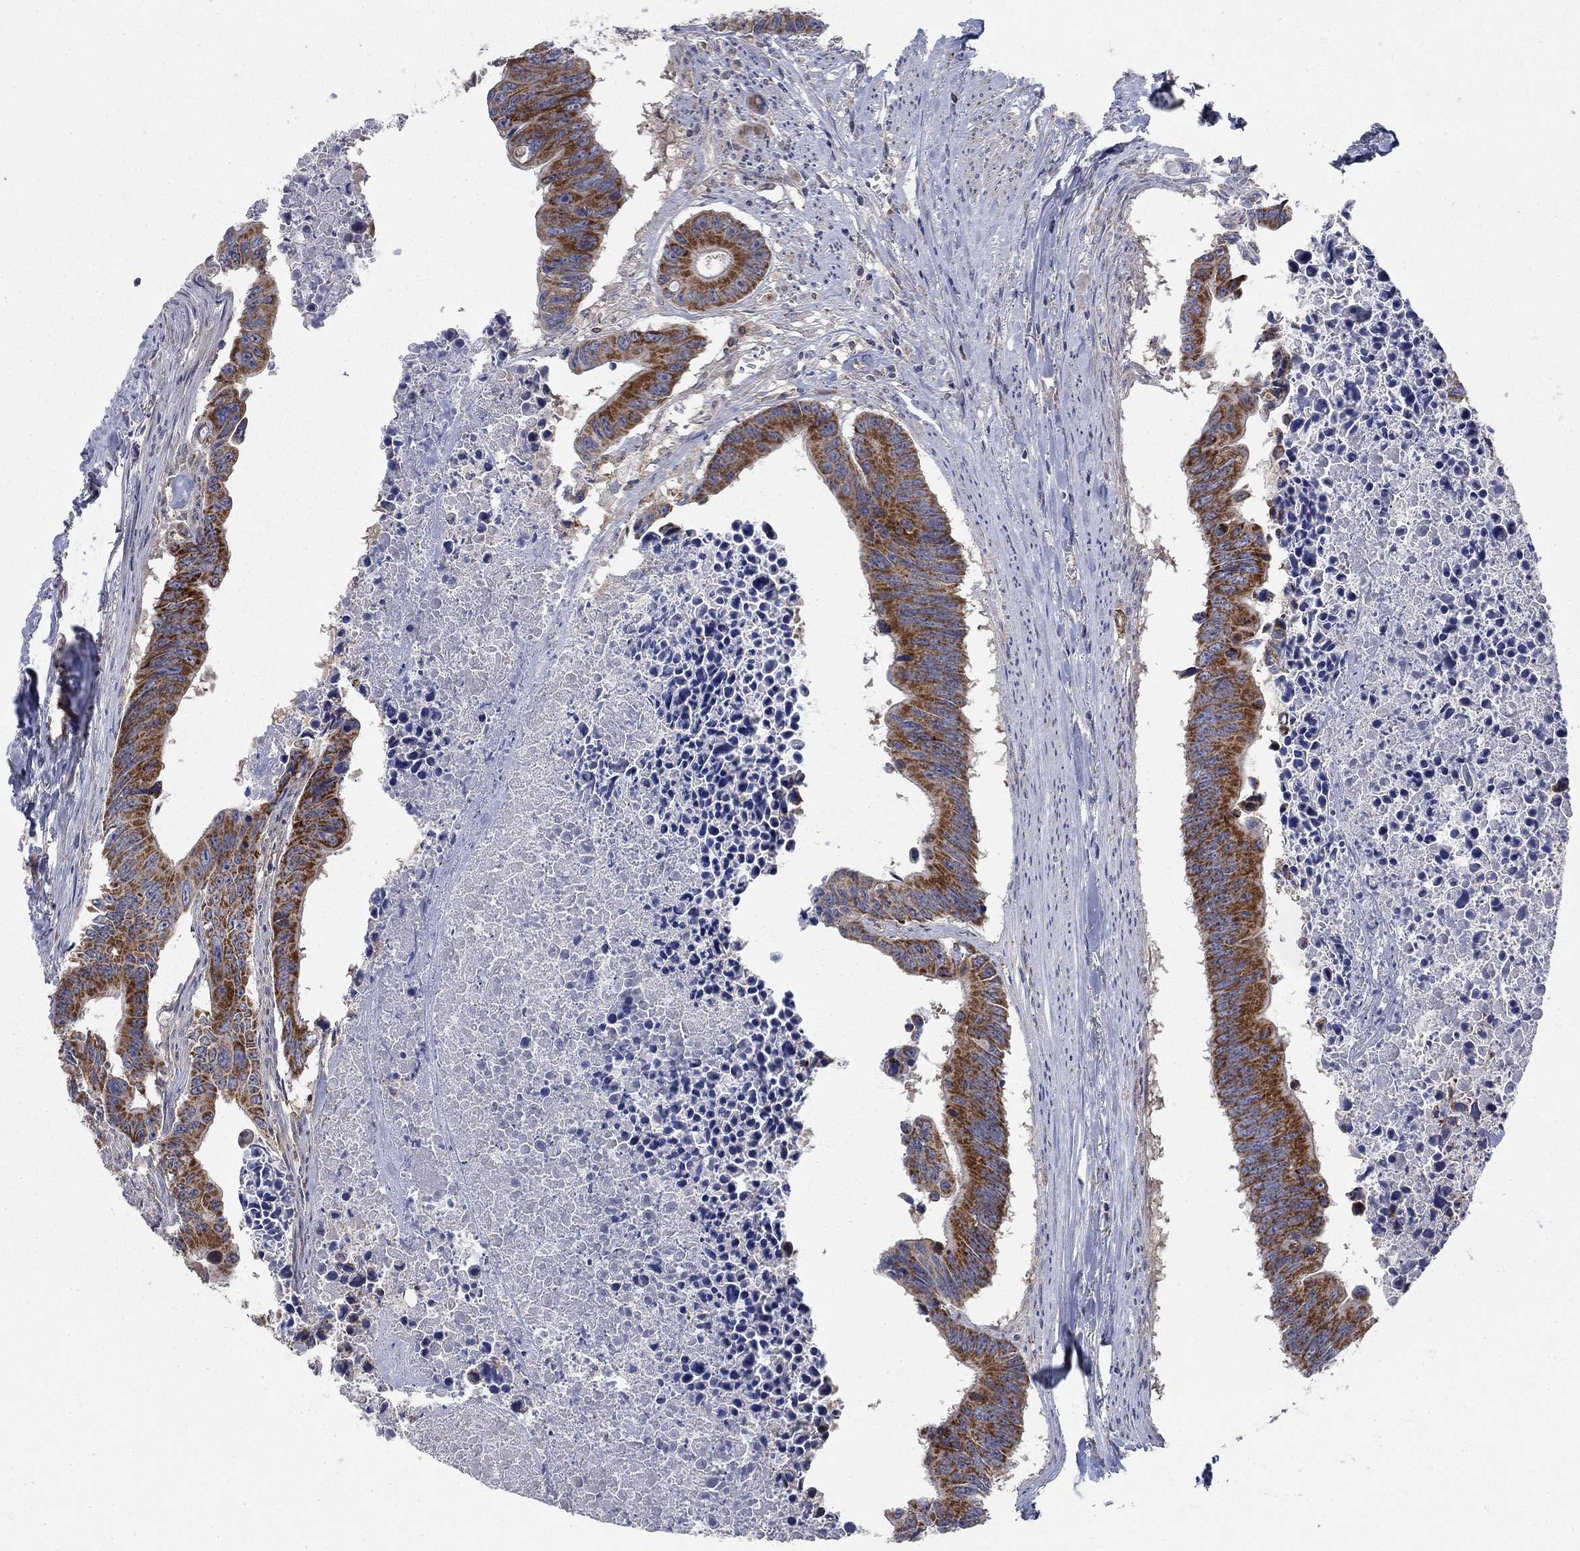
{"staining": {"intensity": "strong", "quantity": ">75%", "location": "cytoplasmic/membranous"}, "tissue": "colorectal cancer", "cell_type": "Tumor cells", "image_type": "cancer", "snomed": [{"axis": "morphology", "description": "Adenocarcinoma, NOS"}, {"axis": "topography", "description": "Colon"}], "caption": "IHC (DAB (3,3'-diaminobenzidine)) staining of human colorectal cancer reveals strong cytoplasmic/membranous protein staining in about >75% of tumor cells.", "gene": "NME7", "patient": {"sex": "female", "age": 87}}